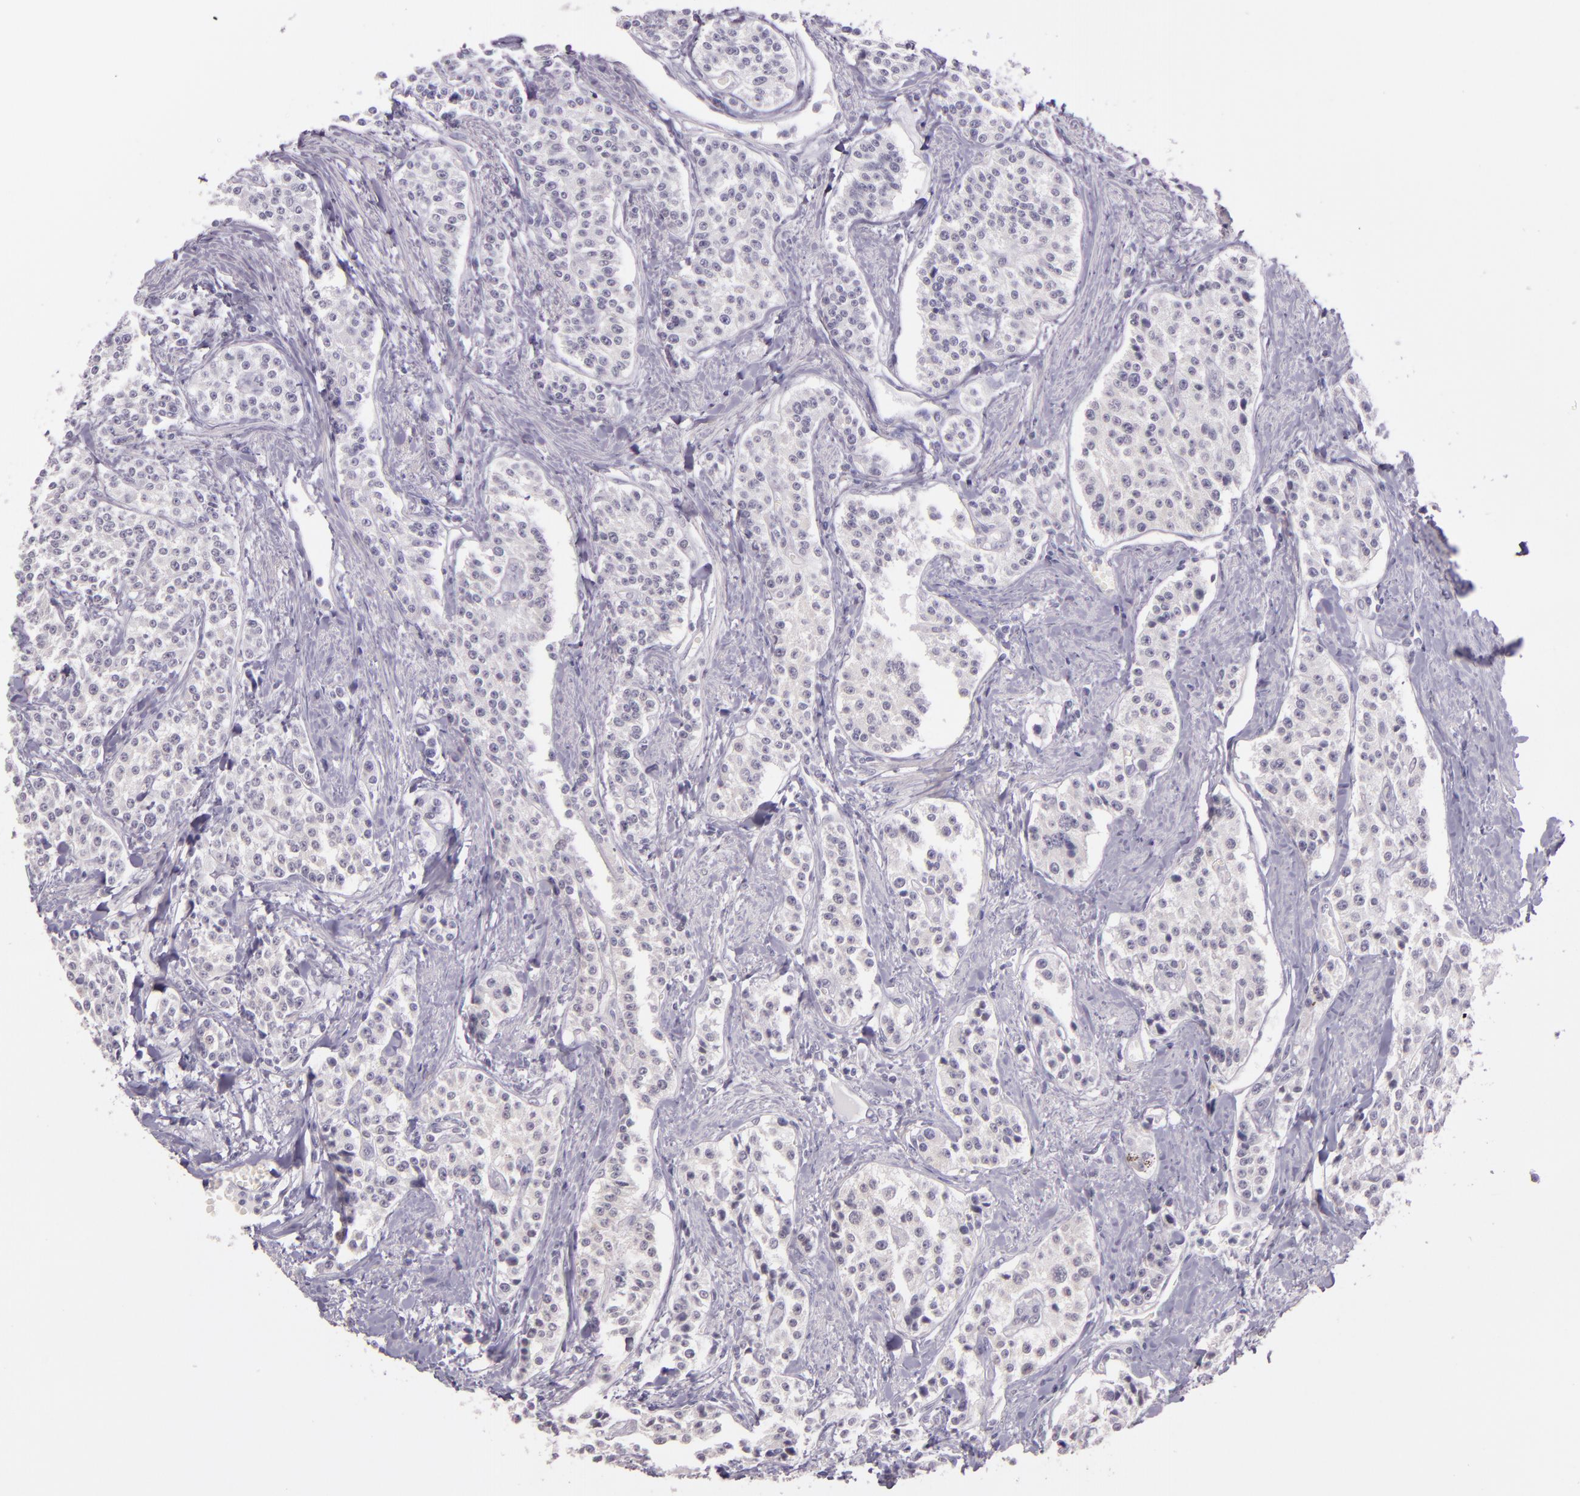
{"staining": {"intensity": "negative", "quantity": "none", "location": "none"}, "tissue": "carcinoid", "cell_type": "Tumor cells", "image_type": "cancer", "snomed": [{"axis": "morphology", "description": "Carcinoid, malignant, NOS"}, {"axis": "topography", "description": "Stomach"}], "caption": "High power microscopy histopathology image of an immunohistochemistry photomicrograph of malignant carcinoid, revealing no significant expression in tumor cells.", "gene": "HSPA8", "patient": {"sex": "female", "age": 76}}